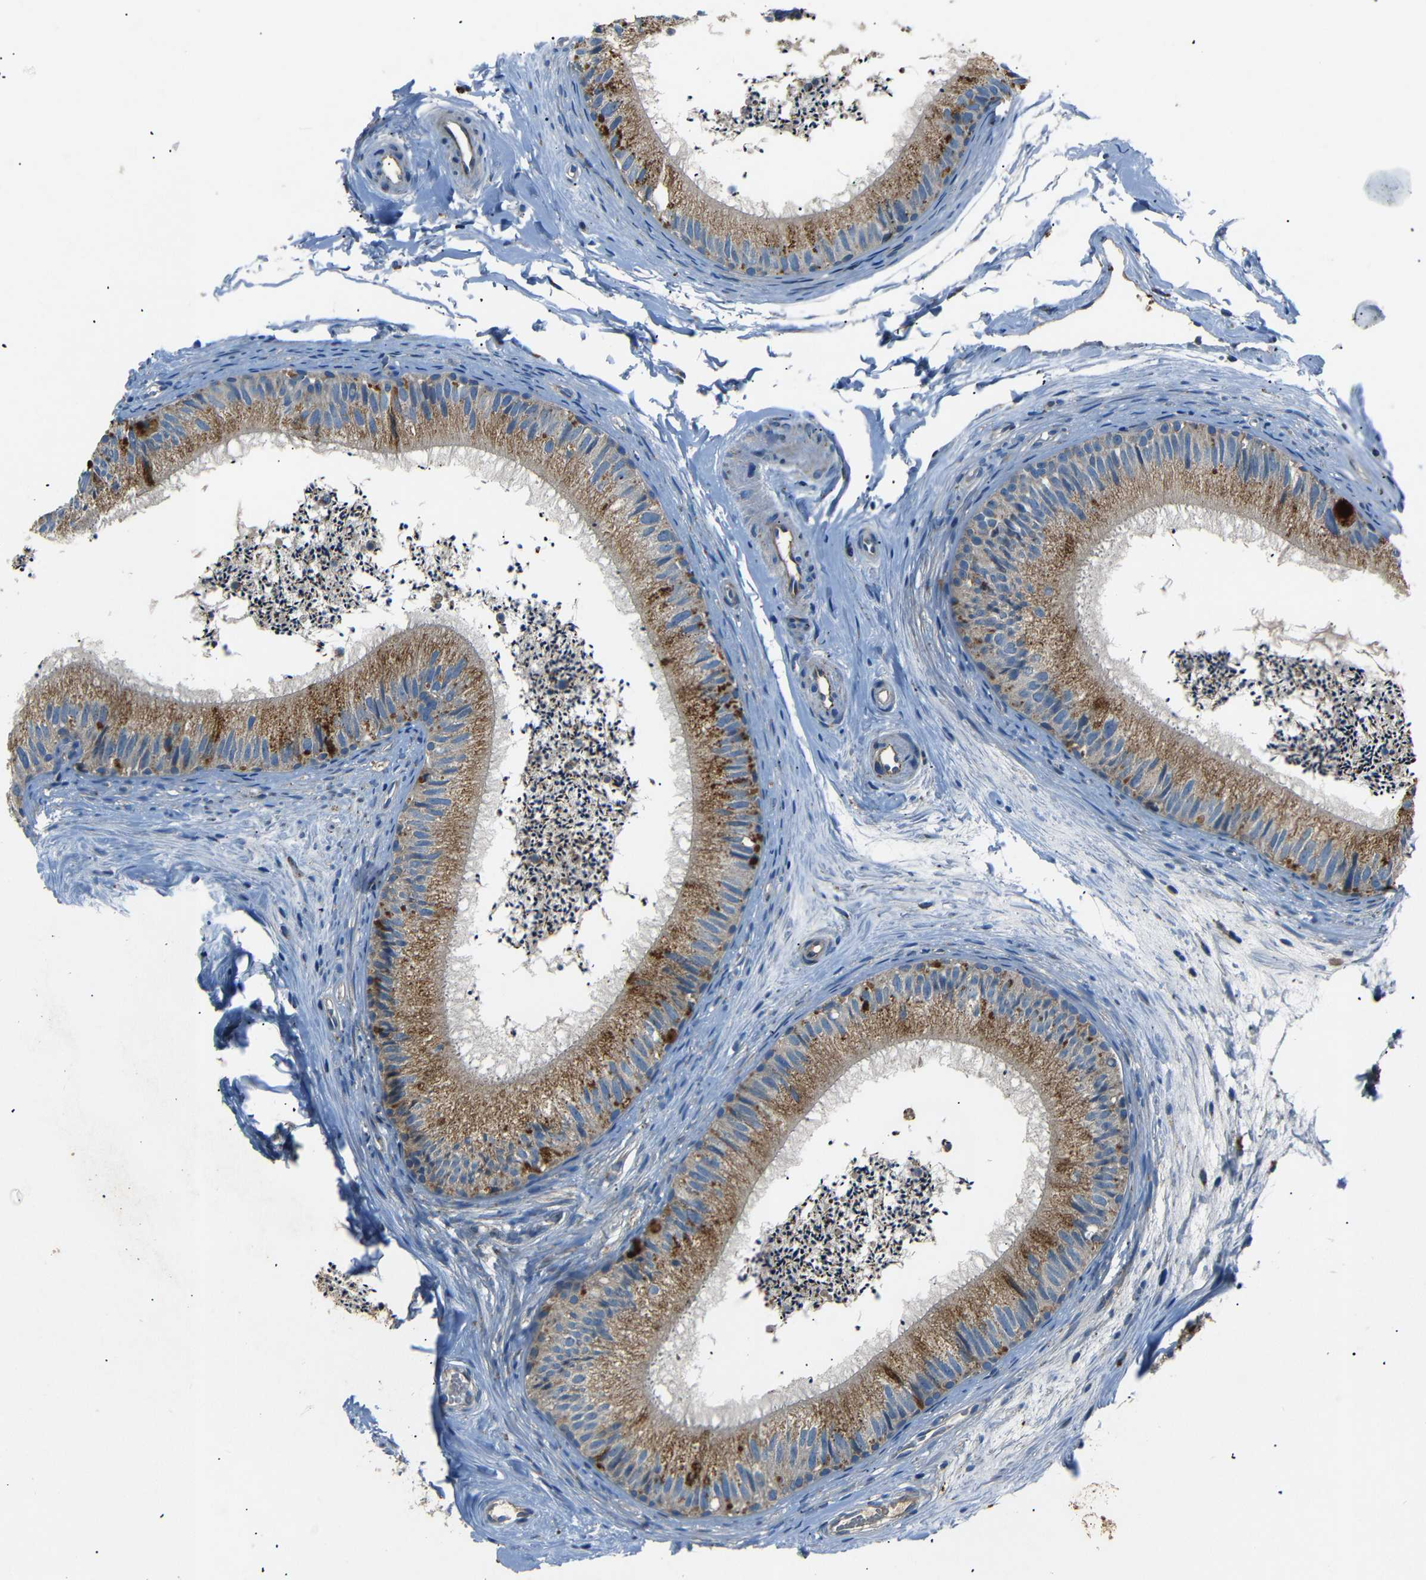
{"staining": {"intensity": "moderate", "quantity": ">75%", "location": "cytoplasmic/membranous"}, "tissue": "epididymis", "cell_type": "Glandular cells", "image_type": "normal", "snomed": [{"axis": "morphology", "description": "Normal tissue, NOS"}, {"axis": "topography", "description": "Epididymis"}], "caption": "This micrograph exhibits unremarkable epididymis stained with immunohistochemistry (IHC) to label a protein in brown. The cytoplasmic/membranous of glandular cells show moderate positivity for the protein. Nuclei are counter-stained blue.", "gene": "NETO2", "patient": {"sex": "male", "age": 56}}